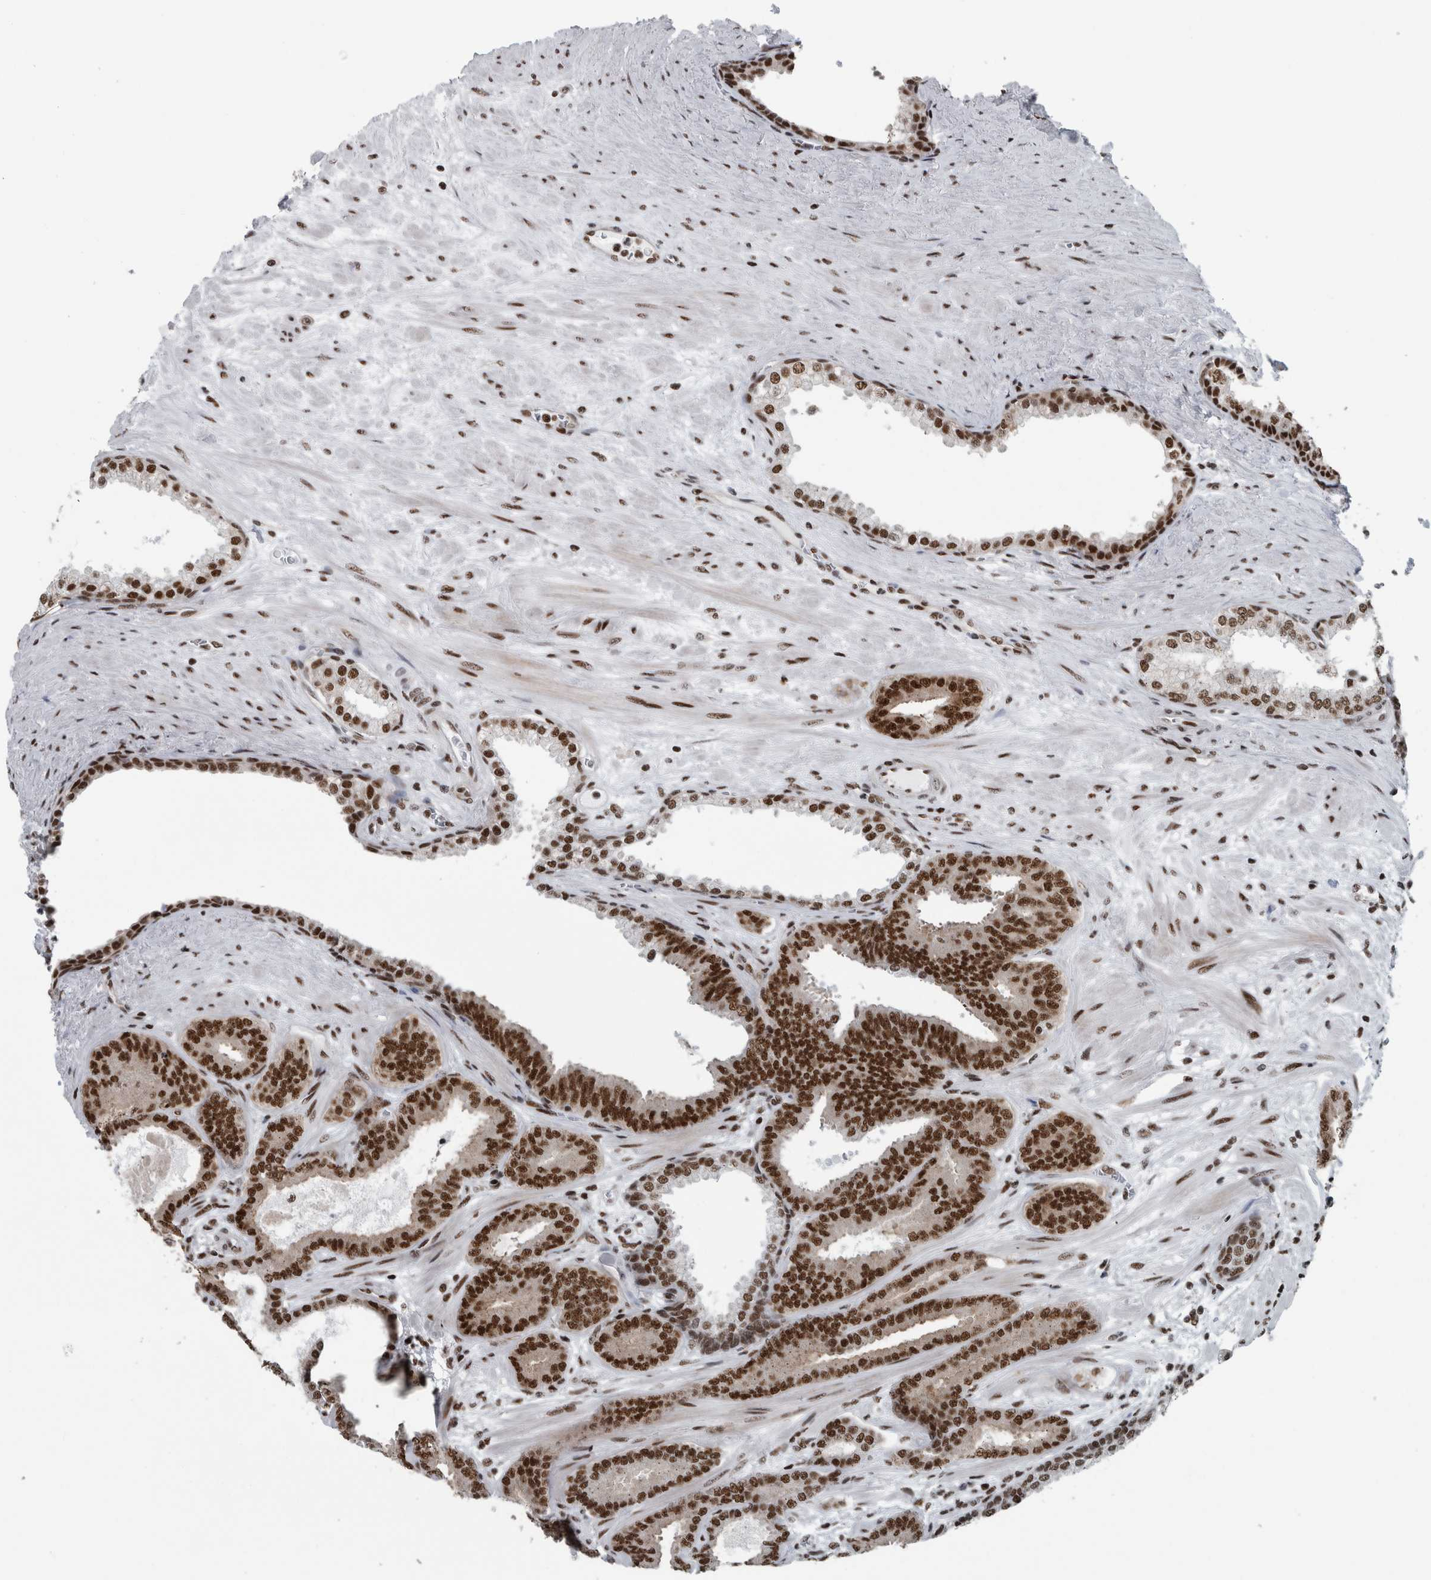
{"staining": {"intensity": "strong", "quantity": ">75%", "location": "nuclear"}, "tissue": "prostate cancer", "cell_type": "Tumor cells", "image_type": "cancer", "snomed": [{"axis": "morphology", "description": "Adenocarcinoma, Low grade"}, {"axis": "topography", "description": "Prostate"}], "caption": "The photomicrograph demonstrates immunohistochemical staining of prostate low-grade adenocarcinoma. There is strong nuclear staining is appreciated in approximately >75% of tumor cells.", "gene": "DNMT3A", "patient": {"sex": "male", "age": 62}}